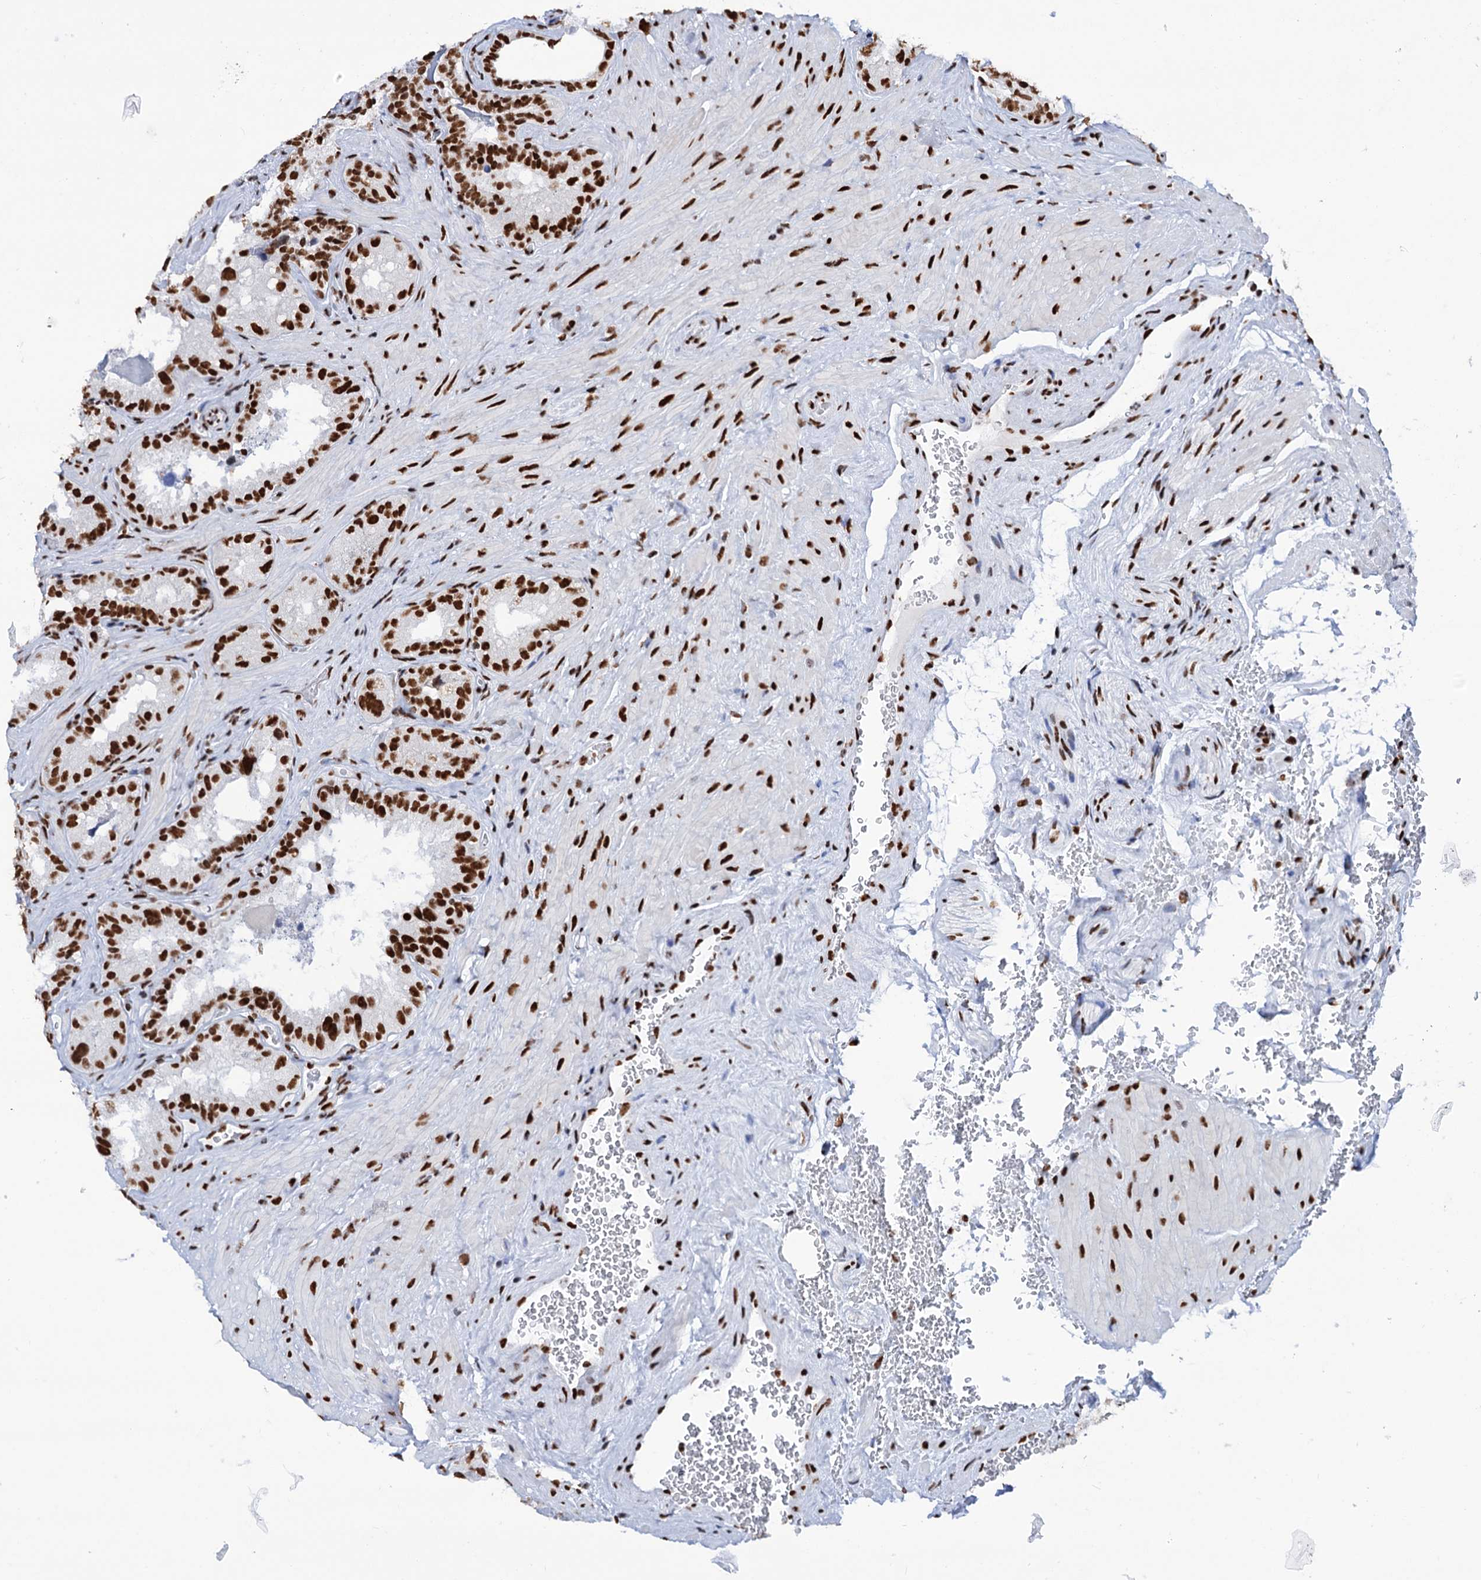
{"staining": {"intensity": "strong", "quantity": ">75%", "location": "nuclear"}, "tissue": "seminal vesicle", "cell_type": "Glandular cells", "image_type": "normal", "snomed": [{"axis": "morphology", "description": "Normal tissue, NOS"}, {"axis": "topography", "description": "Seminal veicle"}, {"axis": "topography", "description": "Peripheral nerve tissue"}], "caption": "This is an image of IHC staining of normal seminal vesicle, which shows strong positivity in the nuclear of glandular cells.", "gene": "MATR3", "patient": {"sex": "male", "age": 67}}